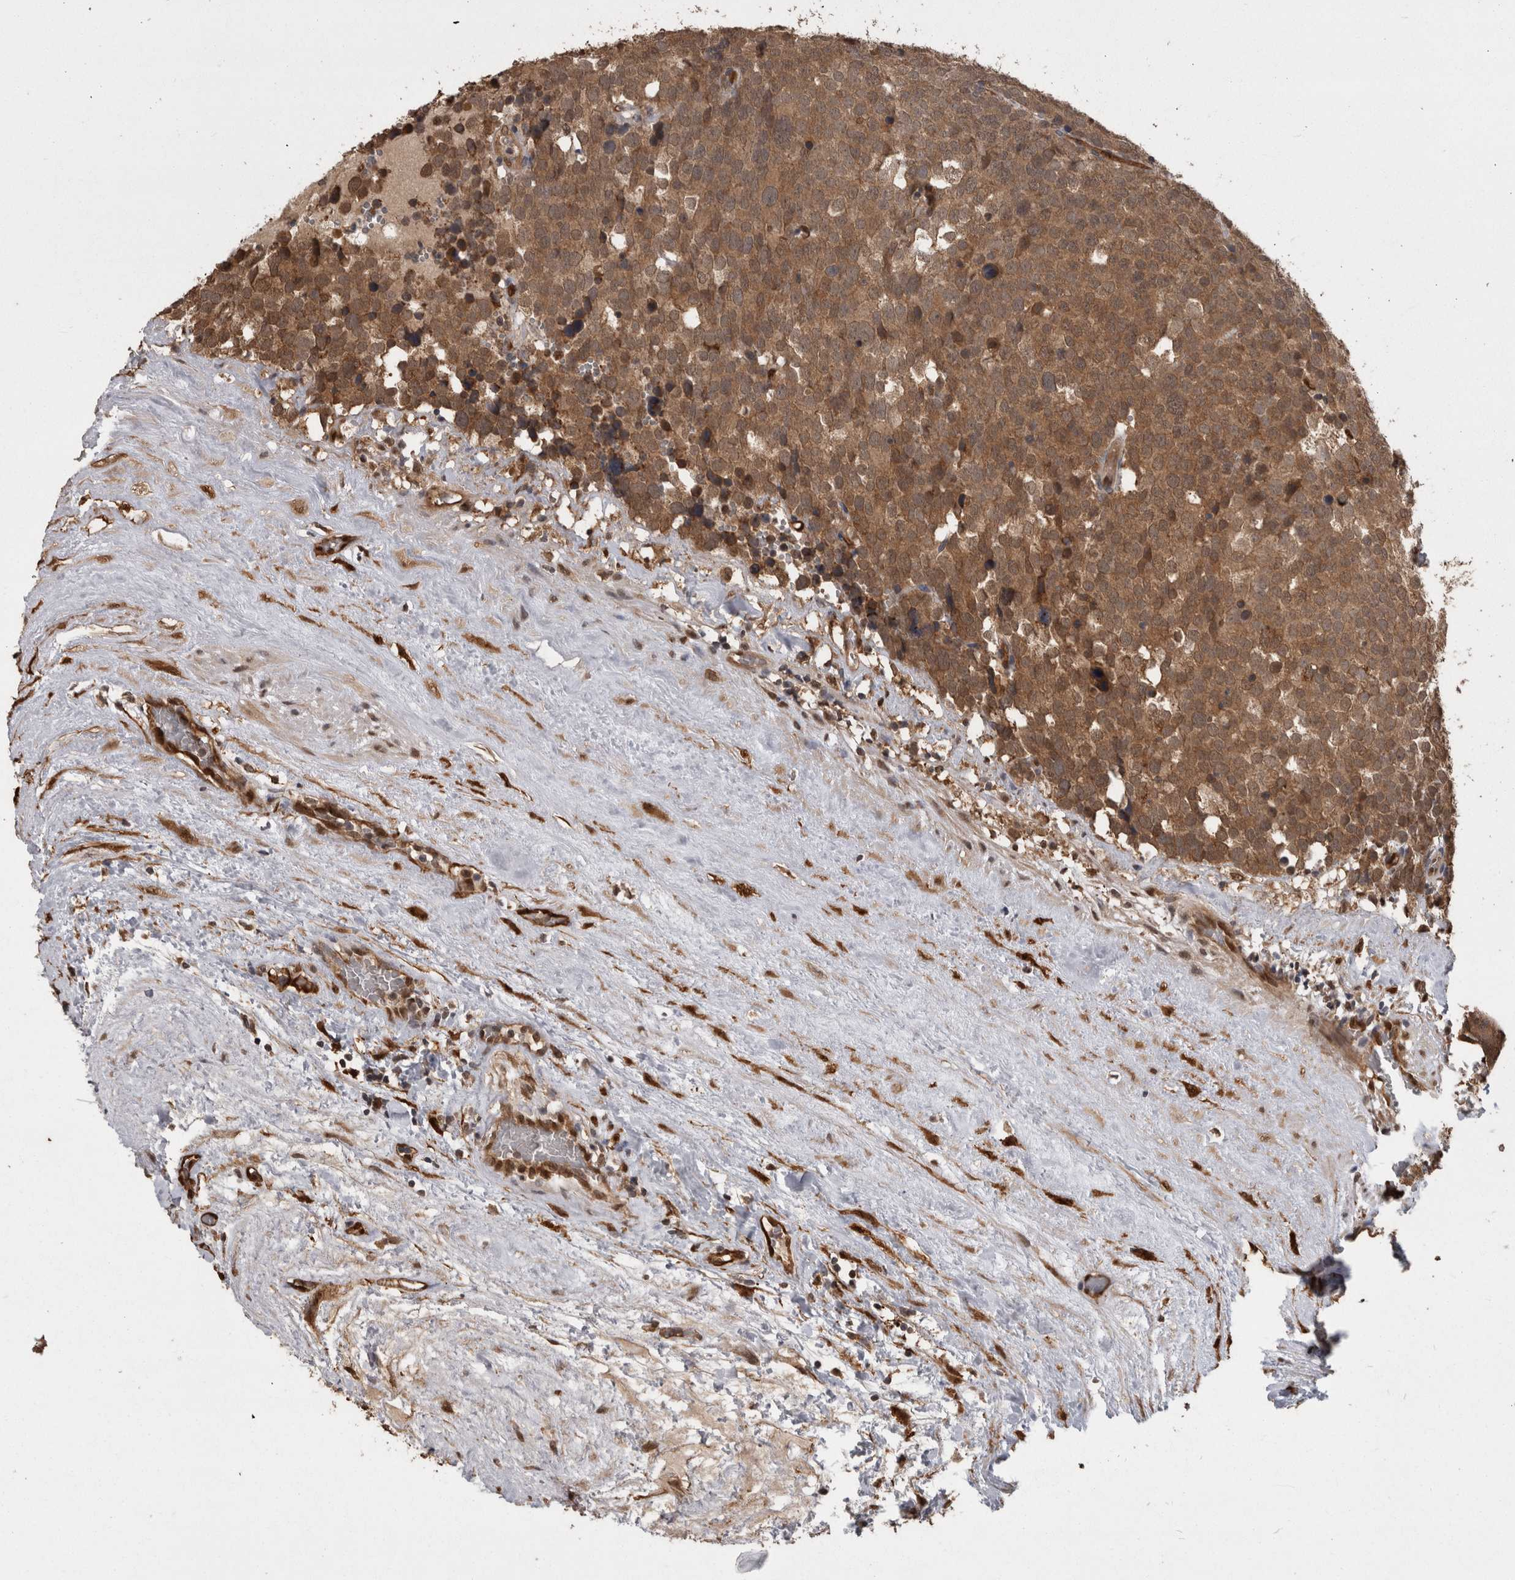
{"staining": {"intensity": "moderate", "quantity": ">75%", "location": "cytoplasmic/membranous"}, "tissue": "testis cancer", "cell_type": "Tumor cells", "image_type": "cancer", "snomed": [{"axis": "morphology", "description": "Seminoma, NOS"}, {"axis": "topography", "description": "Testis"}], "caption": "Protein expression by immunohistochemistry demonstrates moderate cytoplasmic/membranous staining in about >75% of tumor cells in seminoma (testis). (DAB = brown stain, brightfield microscopy at high magnification).", "gene": "LXN", "patient": {"sex": "male", "age": 71}}